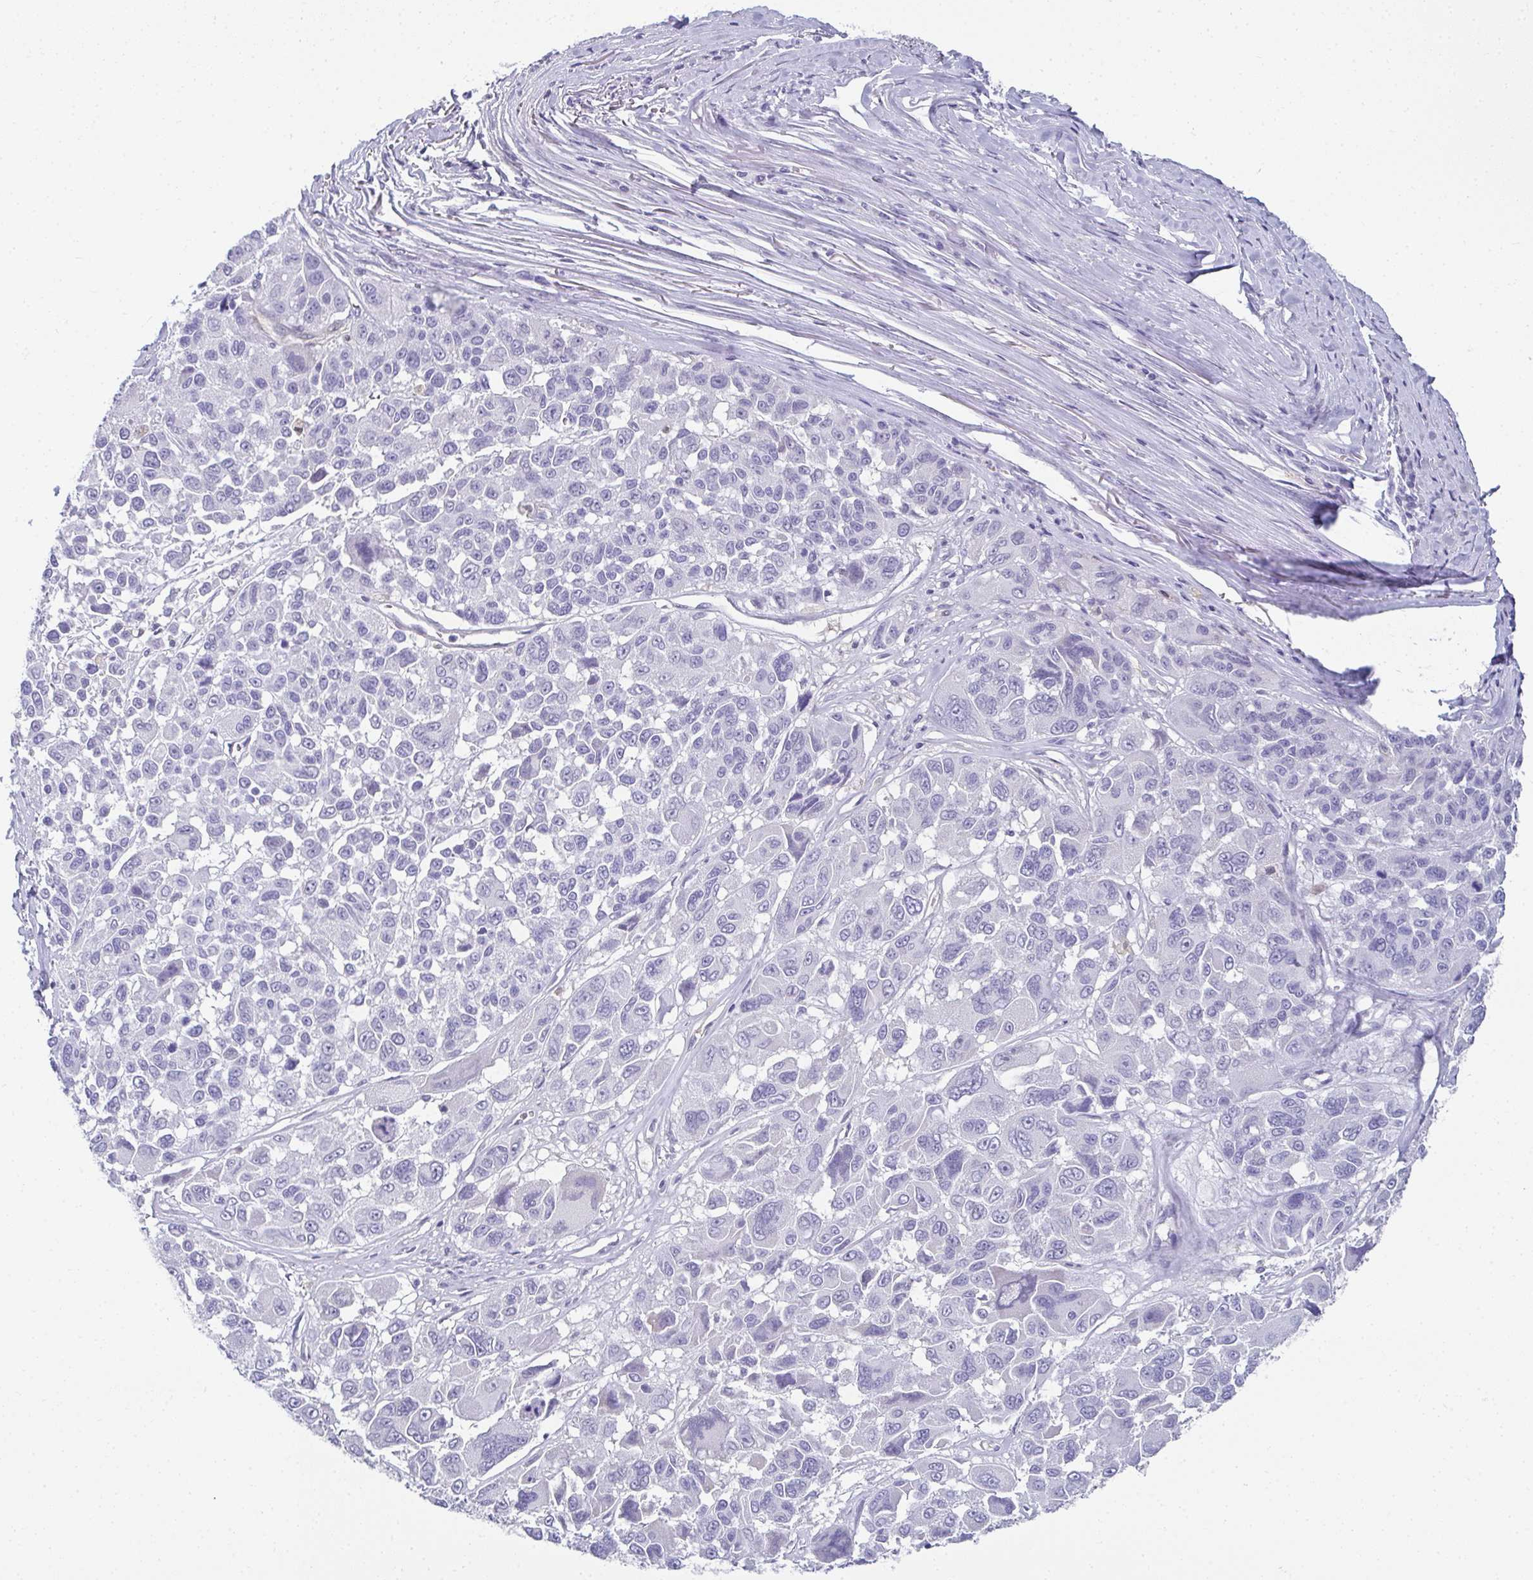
{"staining": {"intensity": "negative", "quantity": "none", "location": "none"}, "tissue": "melanoma", "cell_type": "Tumor cells", "image_type": "cancer", "snomed": [{"axis": "morphology", "description": "Malignant melanoma, NOS"}, {"axis": "topography", "description": "Skin"}], "caption": "Malignant melanoma was stained to show a protein in brown. There is no significant positivity in tumor cells.", "gene": "RBP1", "patient": {"sex": "female", "age": 66}}